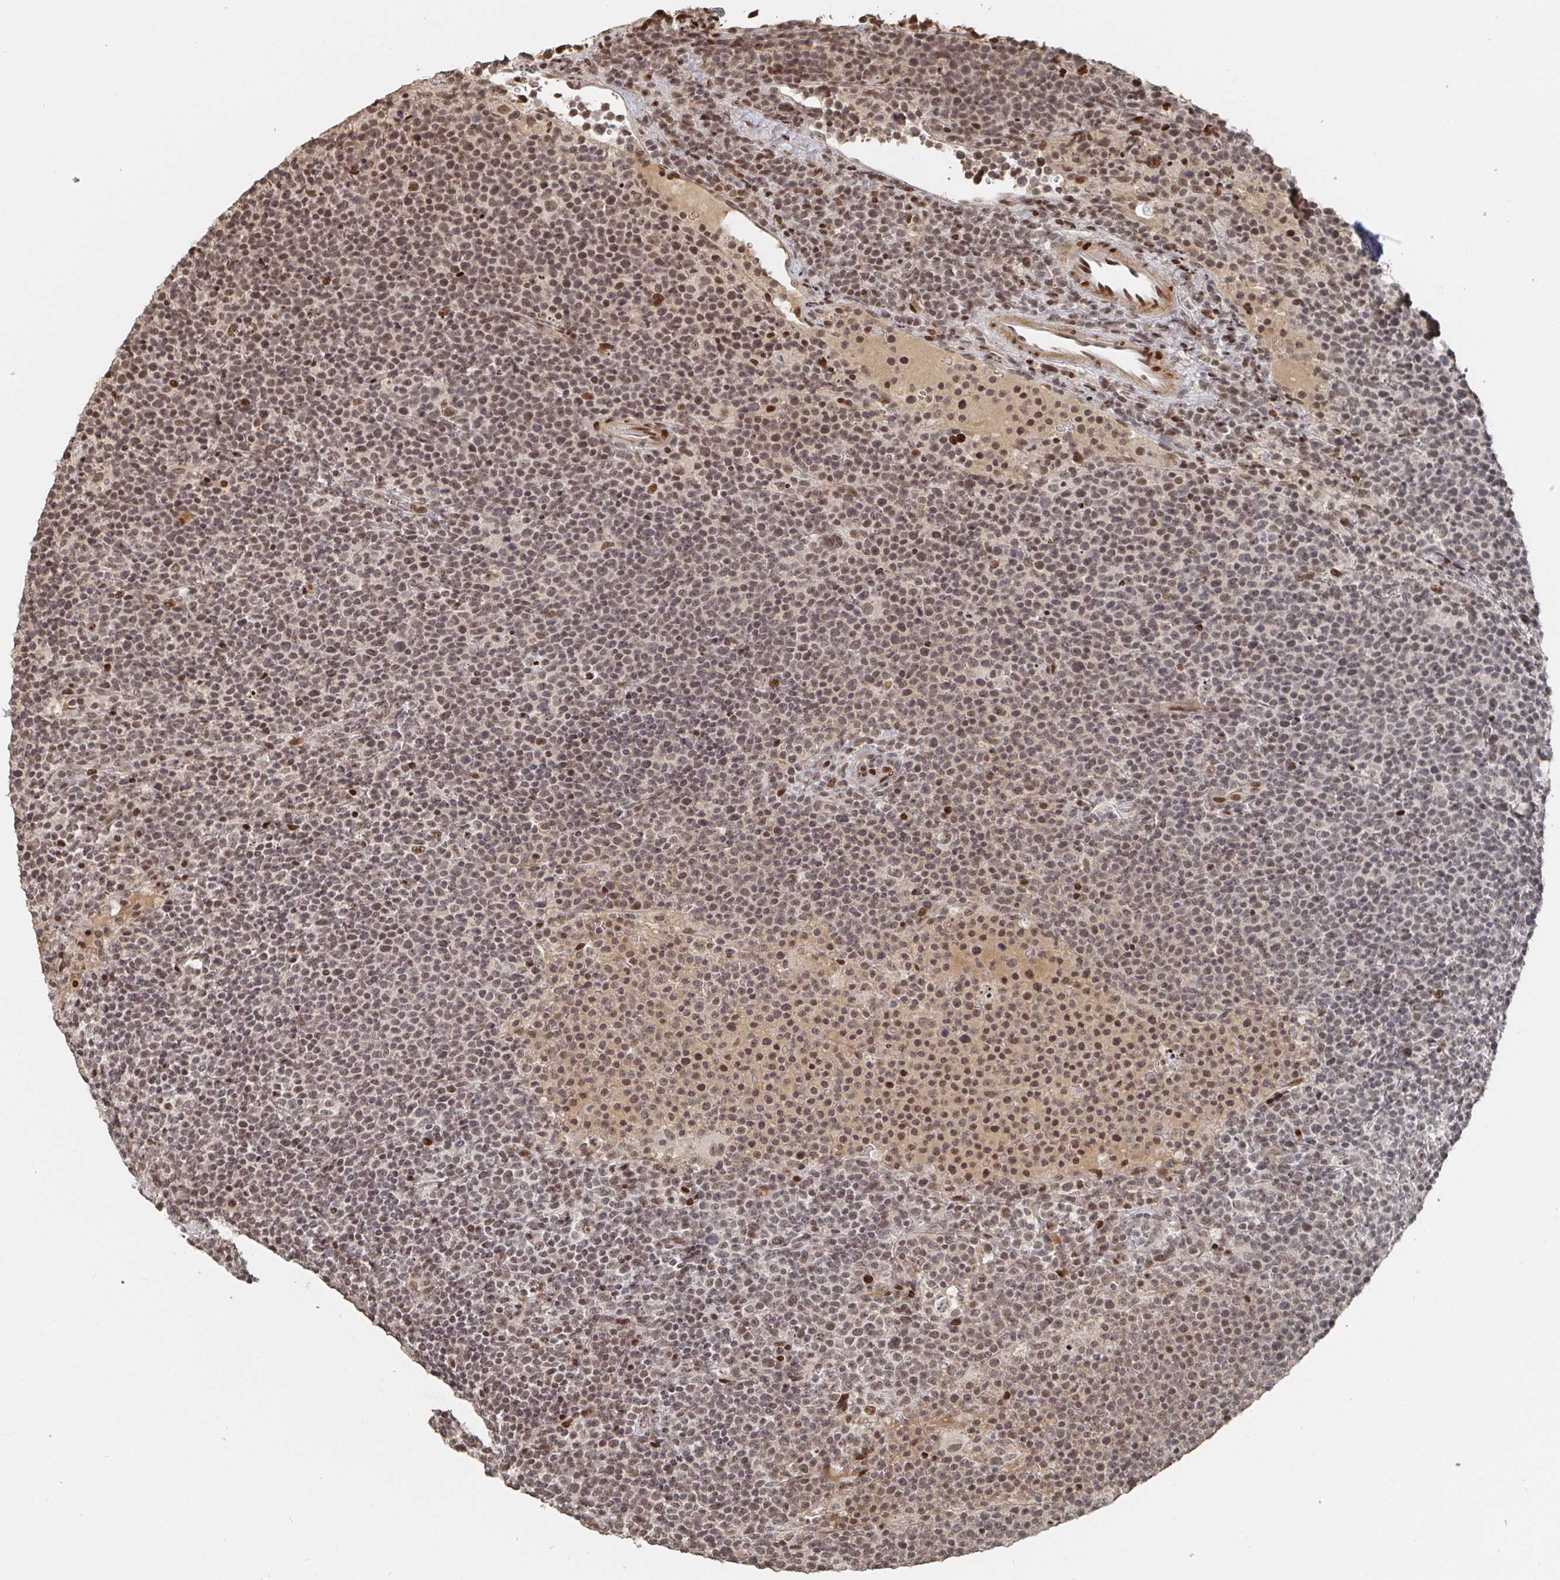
{"staining": {"intensity": "moderate", "quantity": ">75%", "location": "nuclear"}, "tissue": "lymphoma", "cell_type": "Tumor cells", "image_type": "cancer", "snomed": [{"axis": "morphology", "description": "Malignant lymphoma, non-Hodgkin's type, High grade"}, {"axis": "topography", "description": "Lymph node"}], "caption": "IHC micrograph of neoplastic tissue: human lymphoma stained using immunohistochemistry shows medium levels of moderate protein expression localized specifically in the nuclear of tumor cells, appearing as a nuclear brown color.", "gene": "ZDHHC12", "patient": {"sex": "male", "age": 61}}